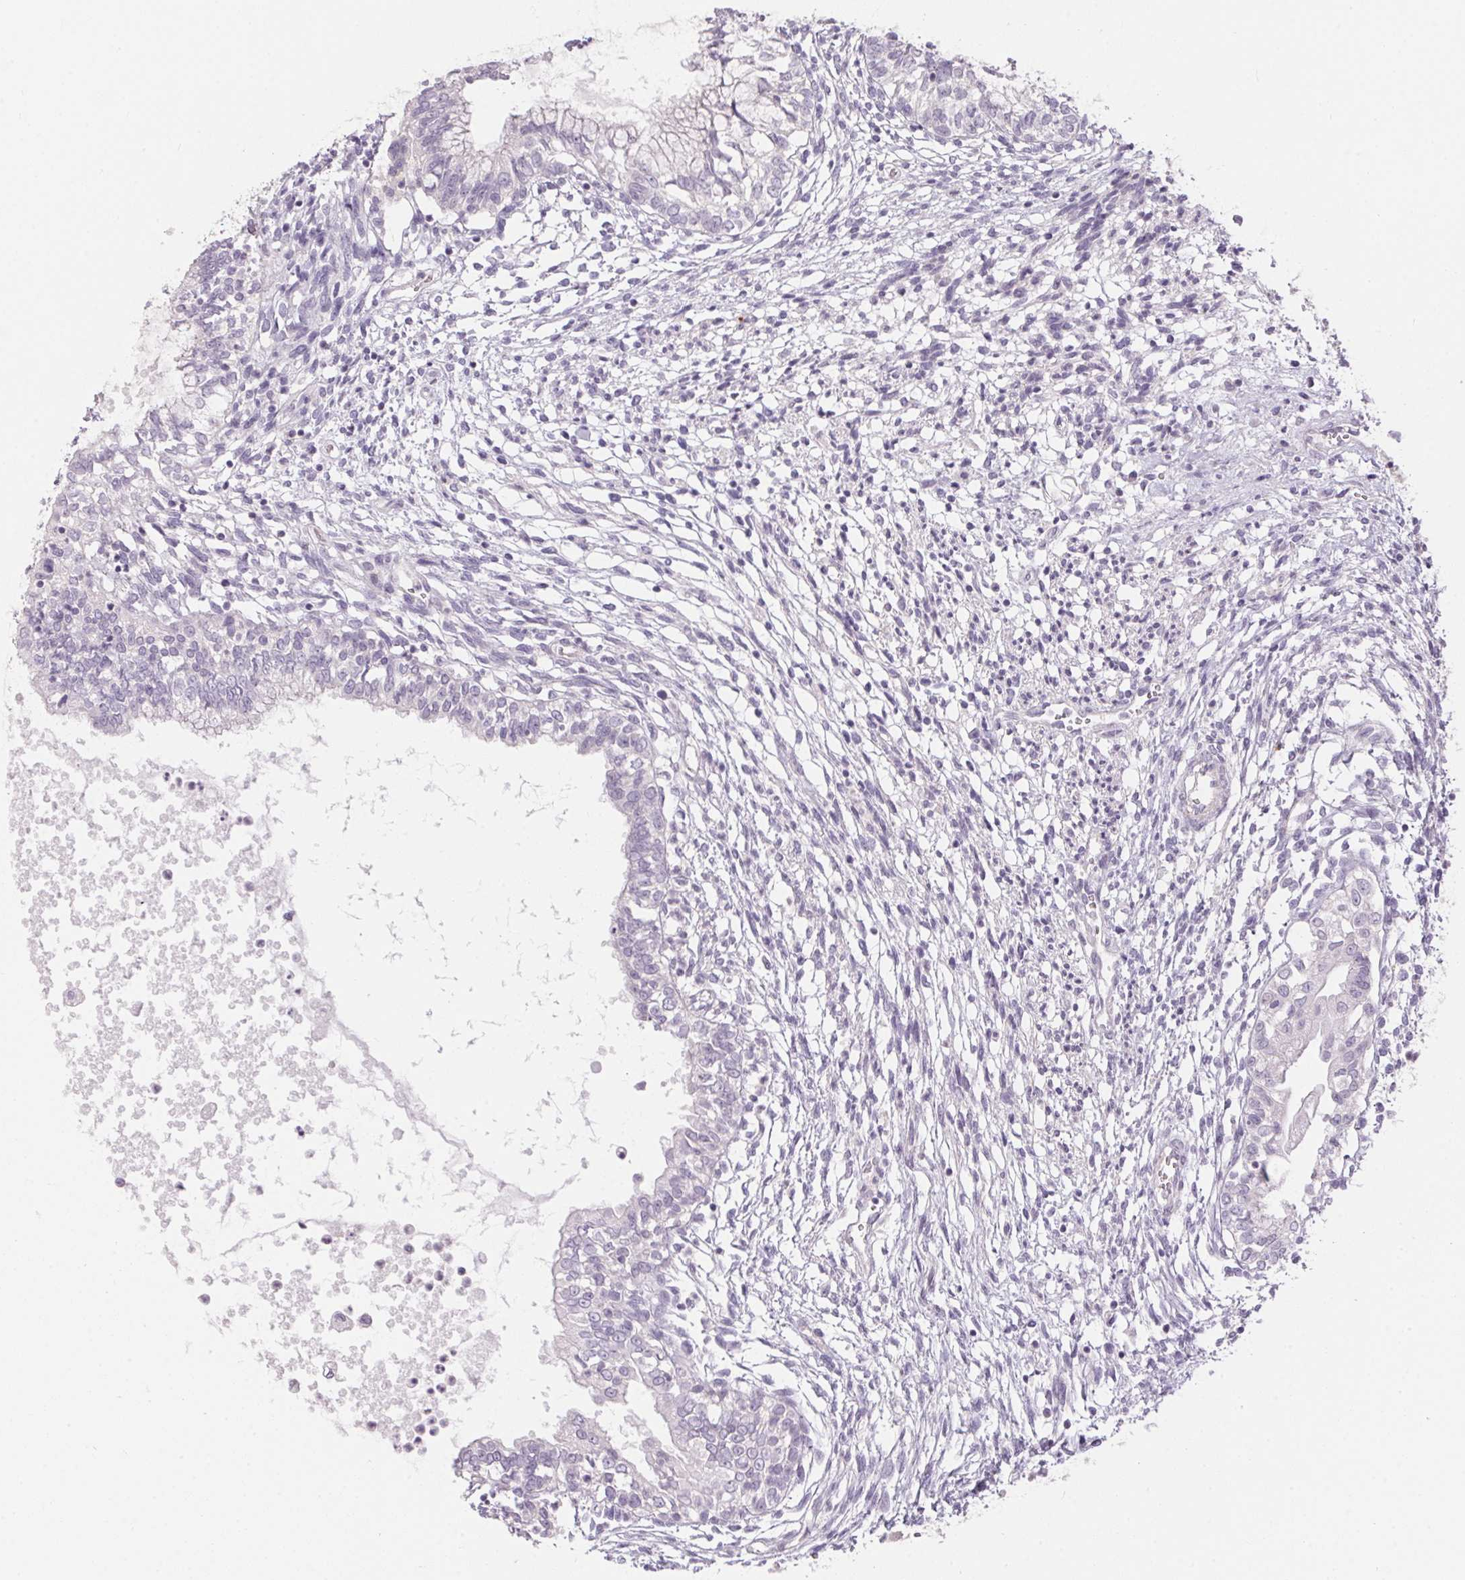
{"staining": {"intensity": "negative", "quantity": "none", "location": "none"}, "tissue": "testis cancer", "cell_type": "Tumor cells", "image_type": "cancer", "snomed": [{"axis": "morphology", "description": "Carcinoma, Embryonal, NOS"}, {"axis": "topography", "description": "Testis"}], "caption": "This is an immunohistochemistry (IHC) image of embryonal carcinoma (testis). There is no staining in tumor cells.", "gene": "GDAP1L1", "patient": {"sex": "male", "age": 37}}